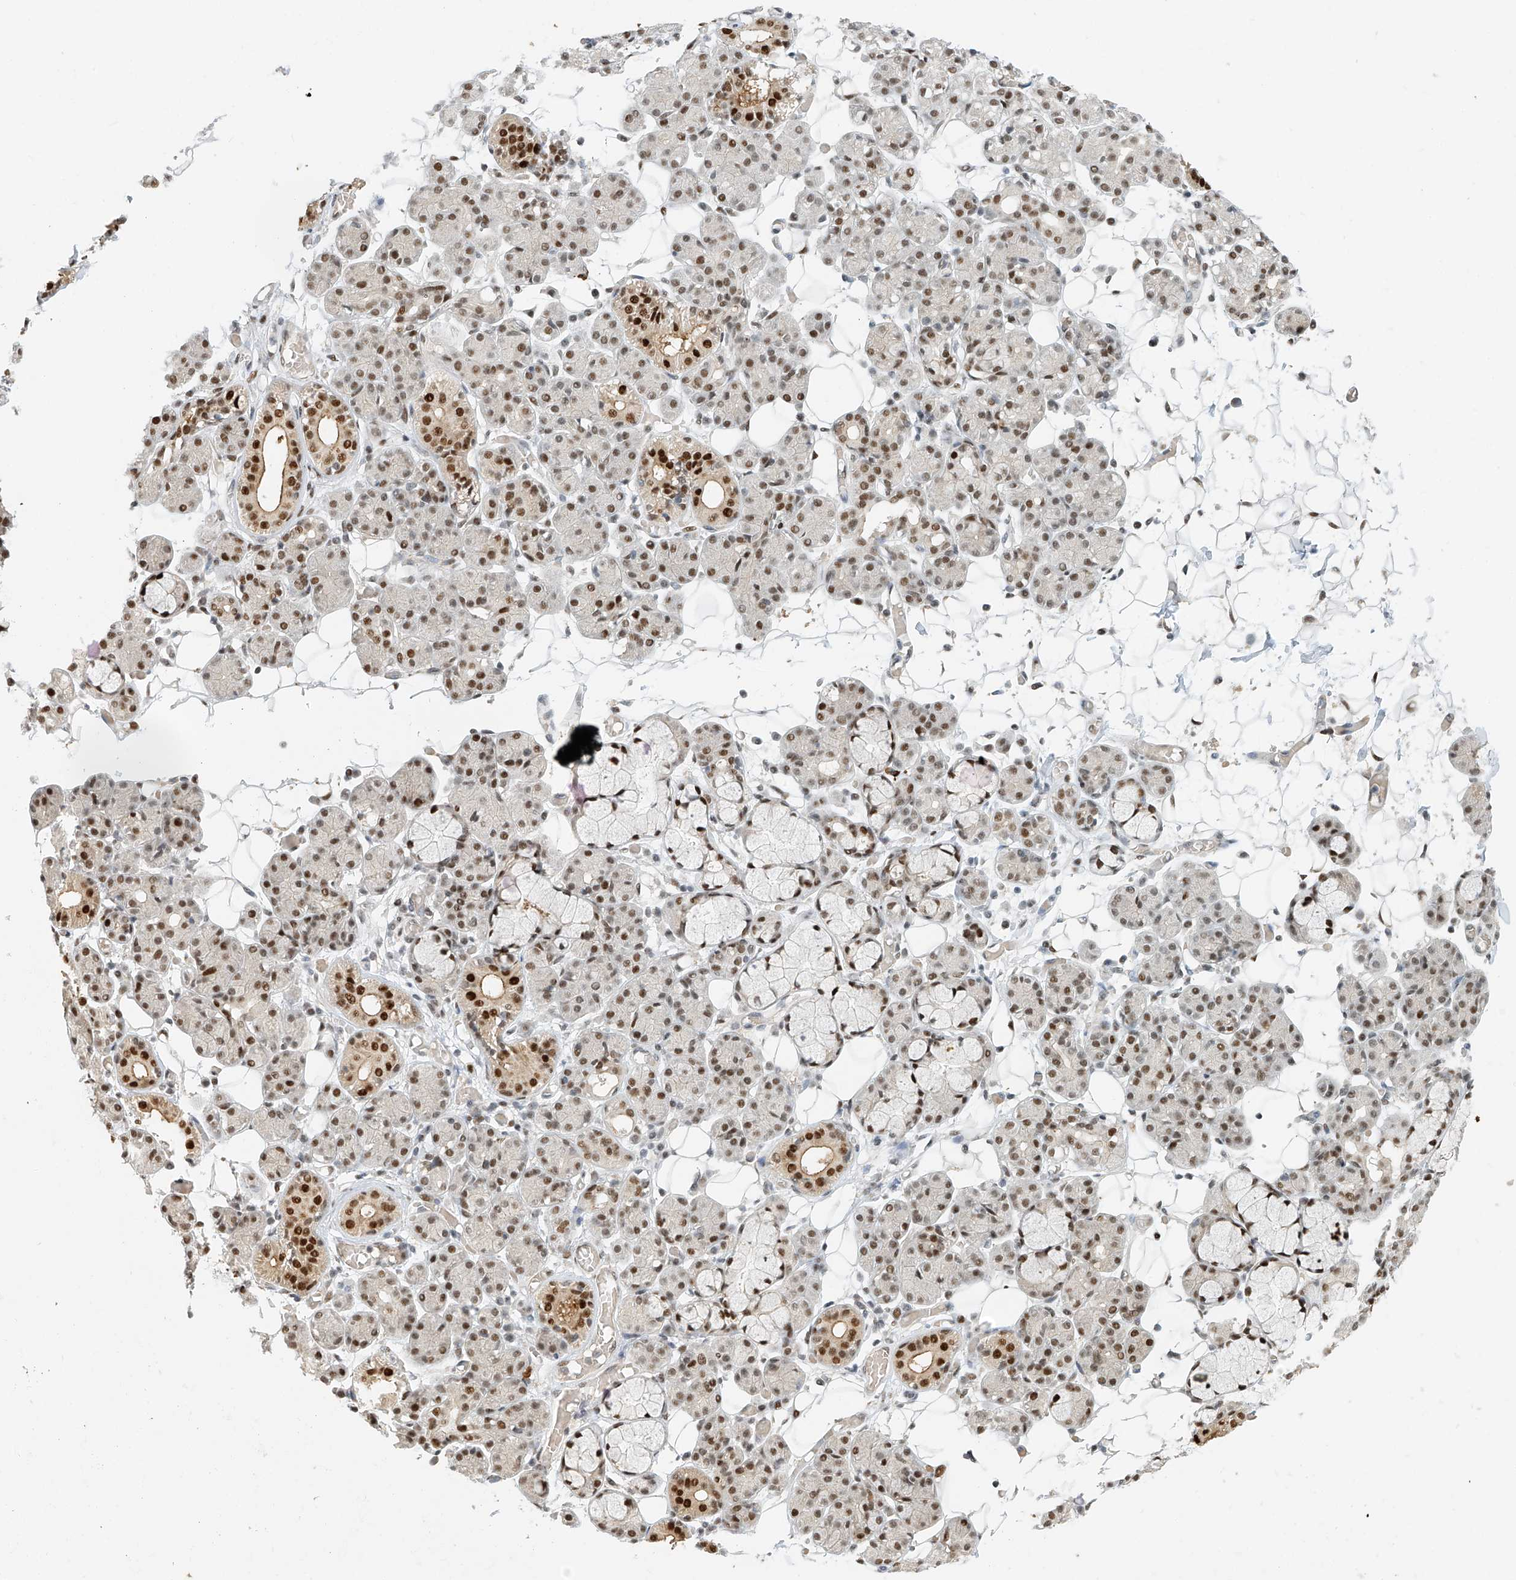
{"staining": {"intensity": "strong", "quantity": "25%-75%", "location": "nuclear"}, "tissue": "salivary gland", "cell_type": "Glandular cells", "image_type": "normal", "snomed": [{"axis": "morphology", "description": "Normal tissue, NOS"}, {"axis": "topography", "description": "Salivary gland"}], "caption": "Strong nuclear positivity for a protein is identified in approximately 25%-75% of glandular cells of benign salivary gland using immunohistochemistry (IHC).", "gene": "ZNF514", "patient": {"sex": "male", "age": 63}}